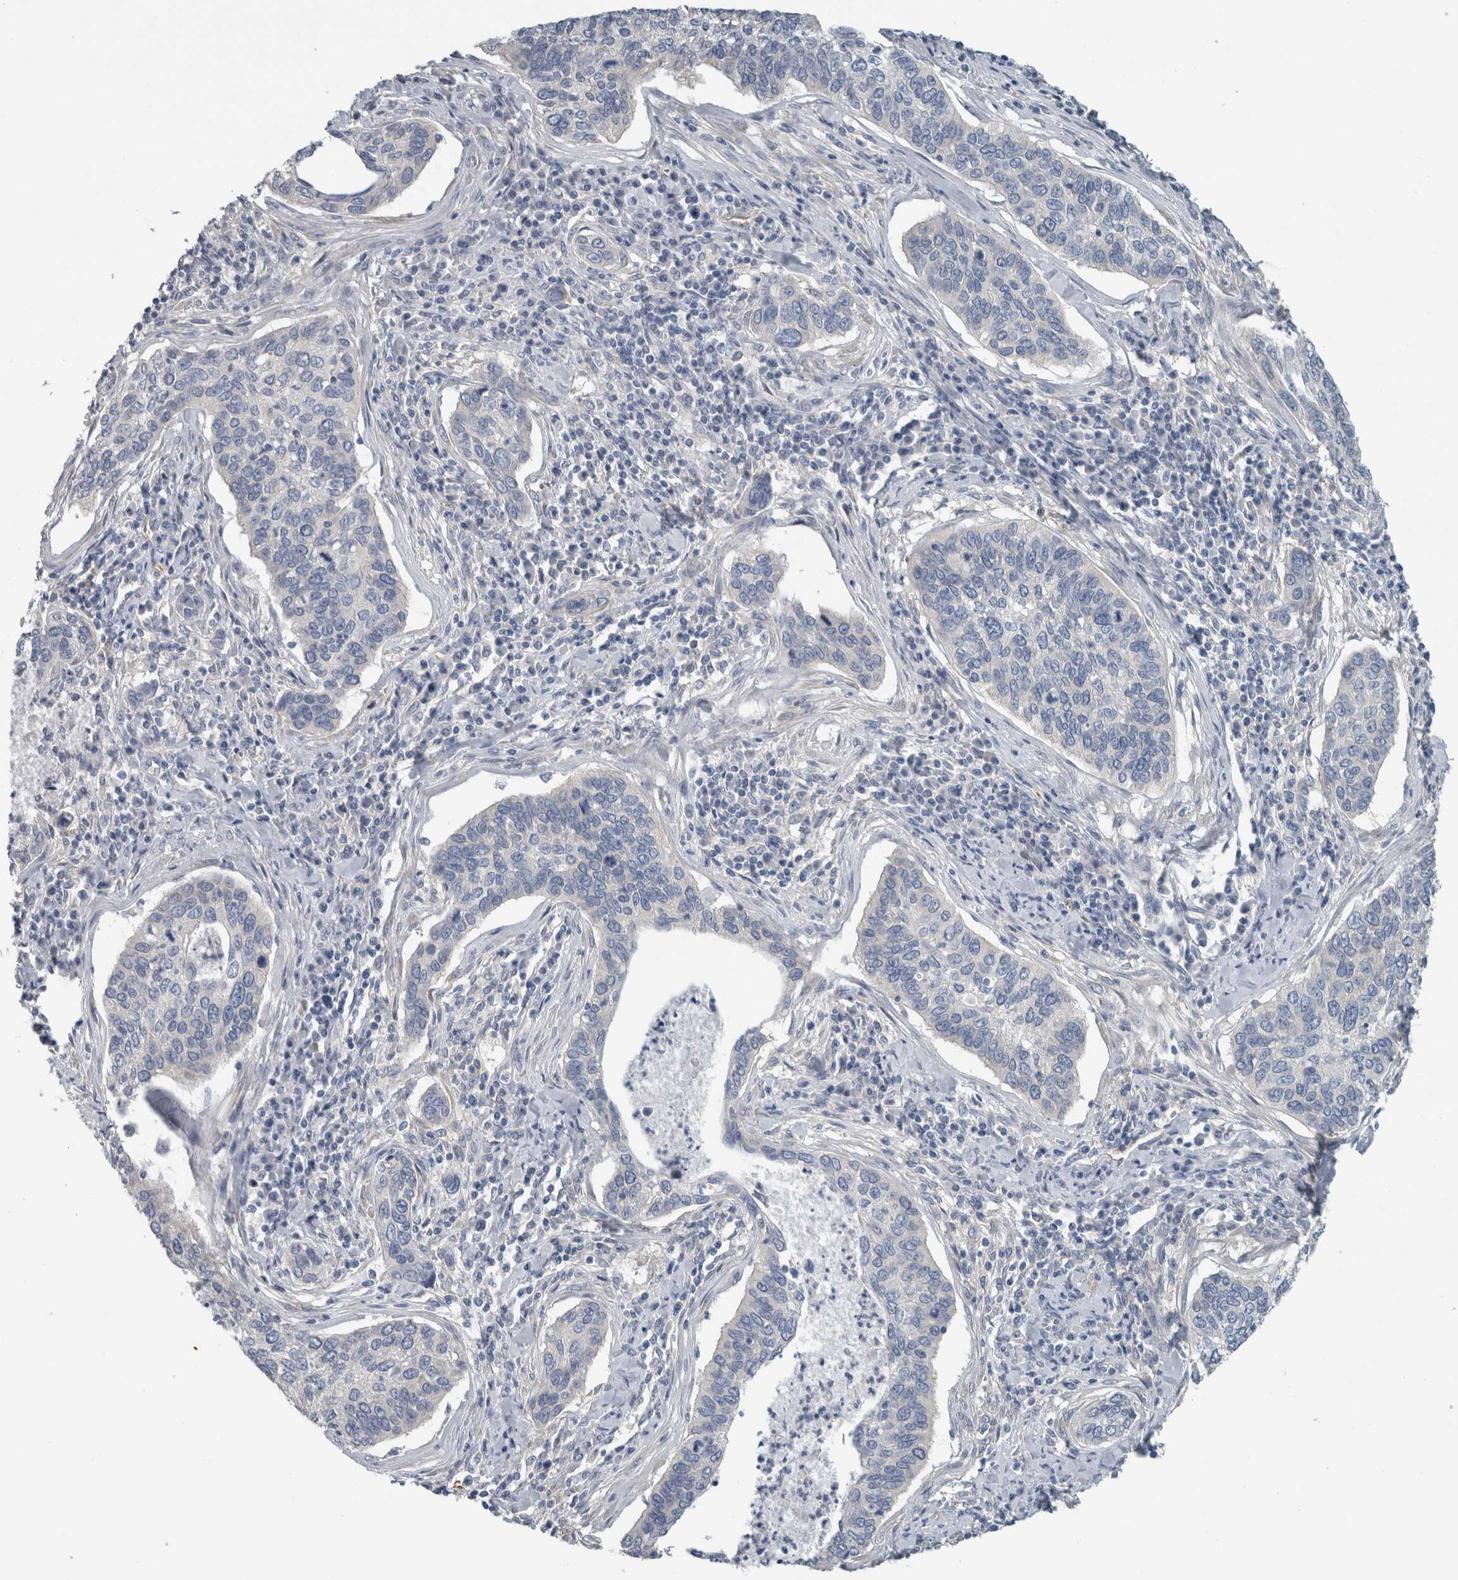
{"staining": {"intensity": "negative", "quantity": "none", "location": "none"}, "tissue": "cervical cancer", "cell_type": "Tumor cells", "image_type": "cancer", "snomed": [{"axis": "morphology", "description": "Squamous cell carcinoma, NOS"}, {"axis": "topography", "description": "Cervix"}], "caption": "Tumor cells show no significant expression in cervical squamous cell carcinoma.", "gene": "SH3GL2", "patient": {"sex": "female", "age": 53}}